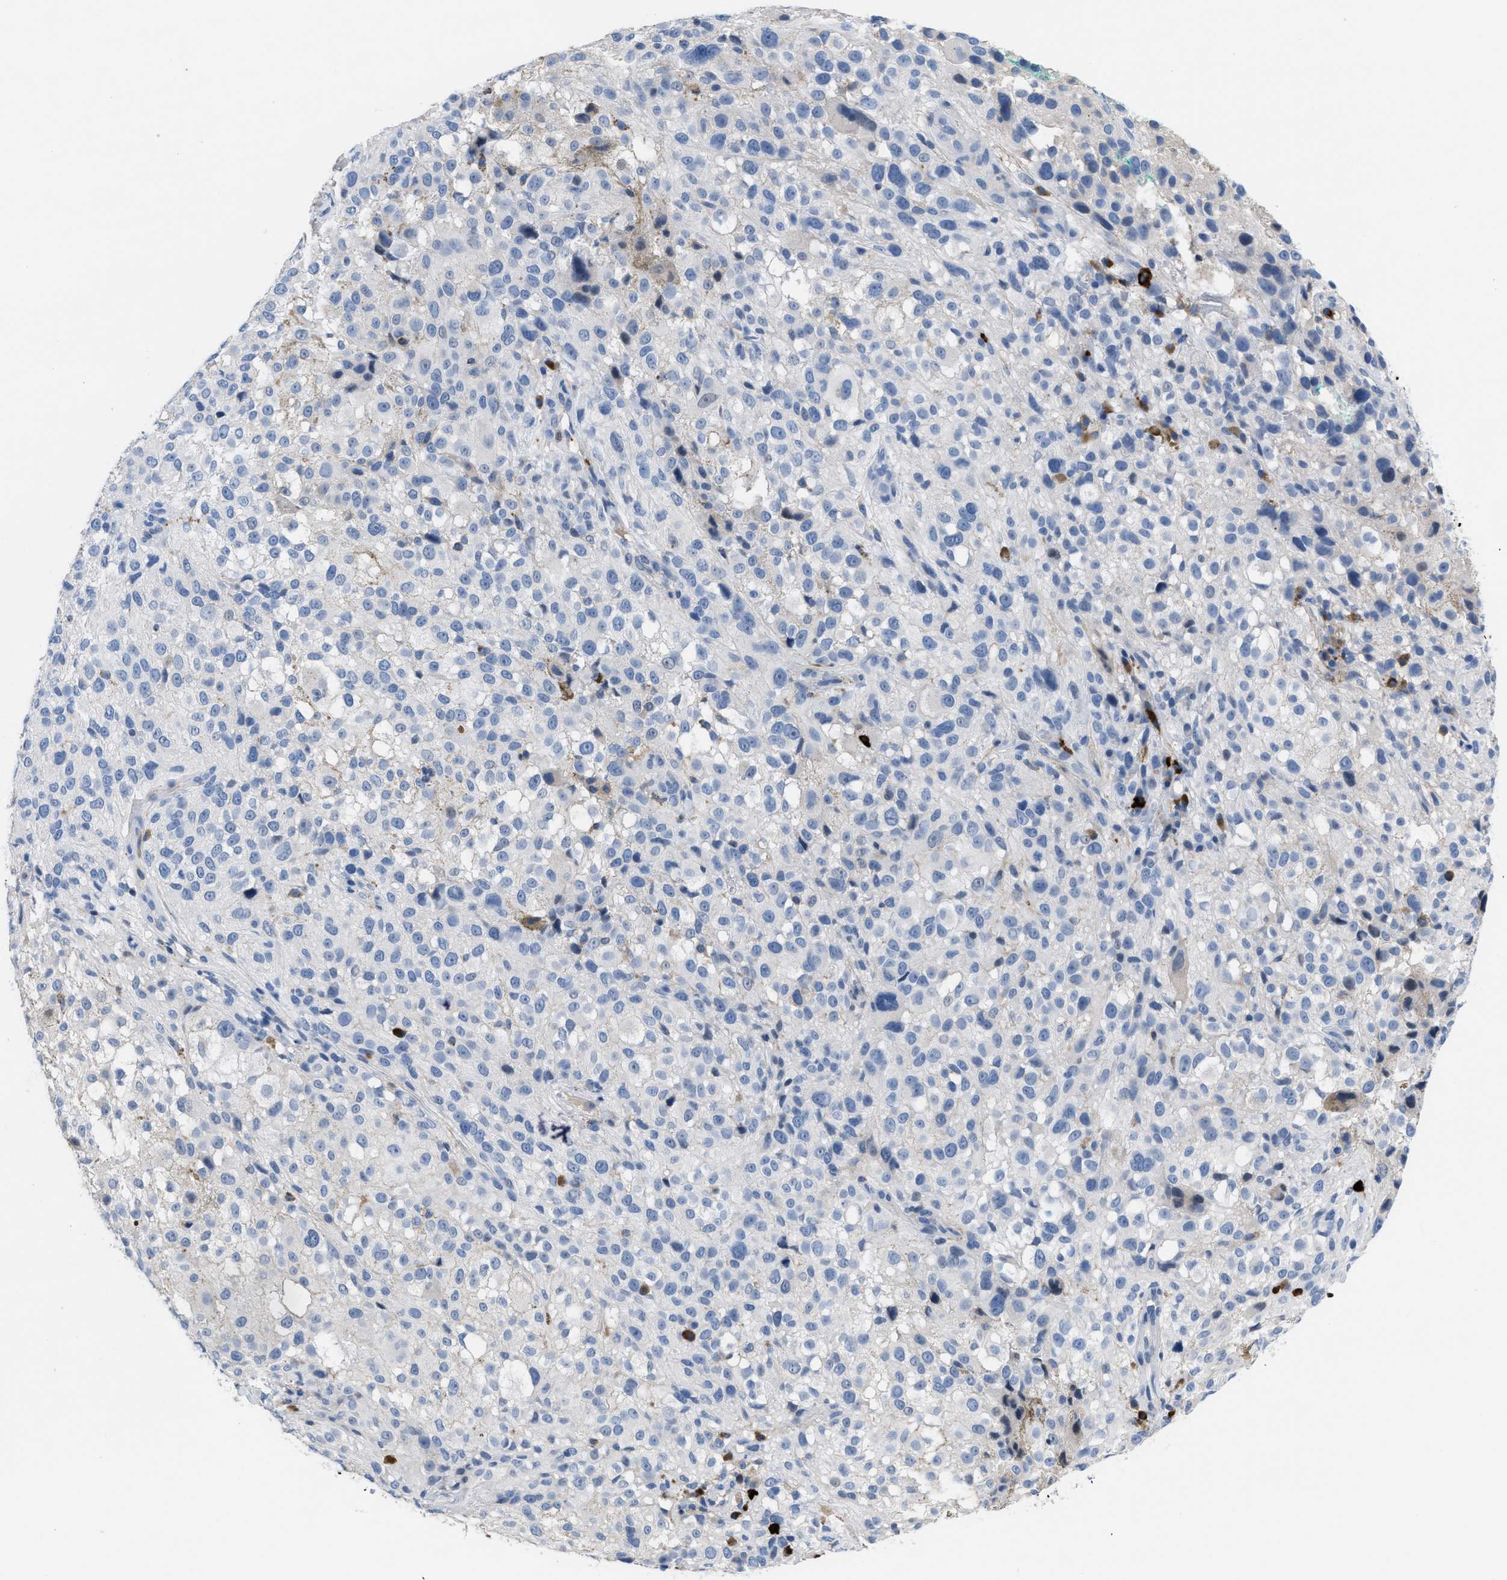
{"staining": {"intensity": "negative", "quantity": "none", "location": "none"}, "tissue": "melanoma", "cell_type": "Tumor cells", "image_type": "cancer", "snomed": [{"axis": "morphology", "description": "Necrosis, NOS"}, {"axis": "morphology", "description": "Malignant melanoma, NOS"}, {"axis": "topography", "description": "Skin"}], "caption": "There is no significant positivity in tumor cells of melanoma. Nuclei are stained in blue.", "gene": "FGF18", "patient": {"sex": "female", "age": 87}}